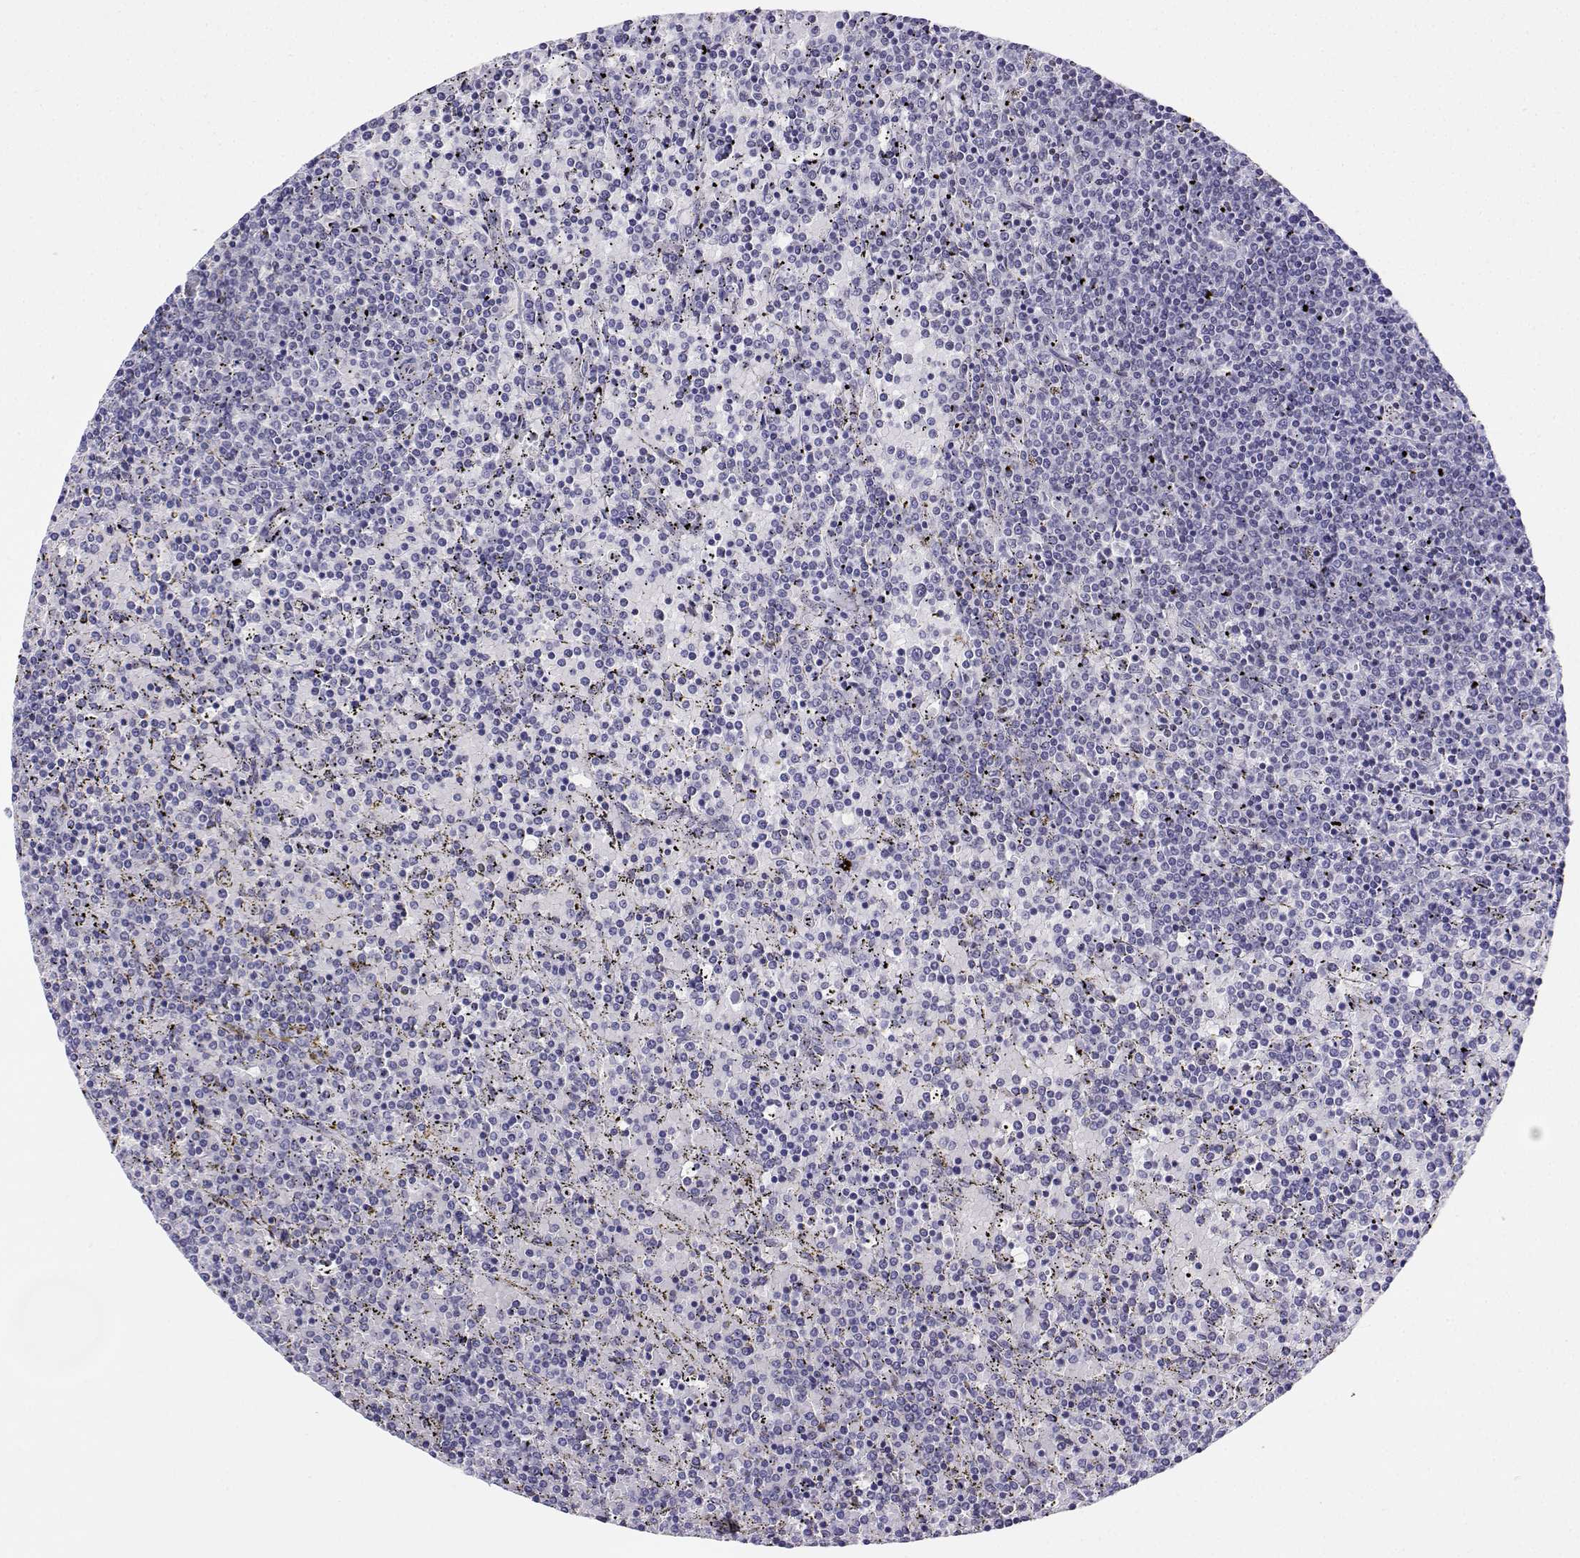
{"staining": {"intensity": "negative", "quantity": "none", "location": "none"}, "tissue": "lymphoma", "cell_type": "Tumor cells", "image_type": "cancer", "snomed": [{"axis": "morphology", "description": "Malignant lymphoma, non-Hodgkin's type, Low grade"}, {"axis": "topography", "description": "Spleen"}], "caption": "There is no significant positivity in tumor cells of low-grade malignant lymphoma, non-Hodgkin's type. (Brightfield microscopy of DAB (3,3'-diaminobenzidine) IHC at high magnification).", "gene": "ERF", "patient": {"sex": "female", "age": 77}}